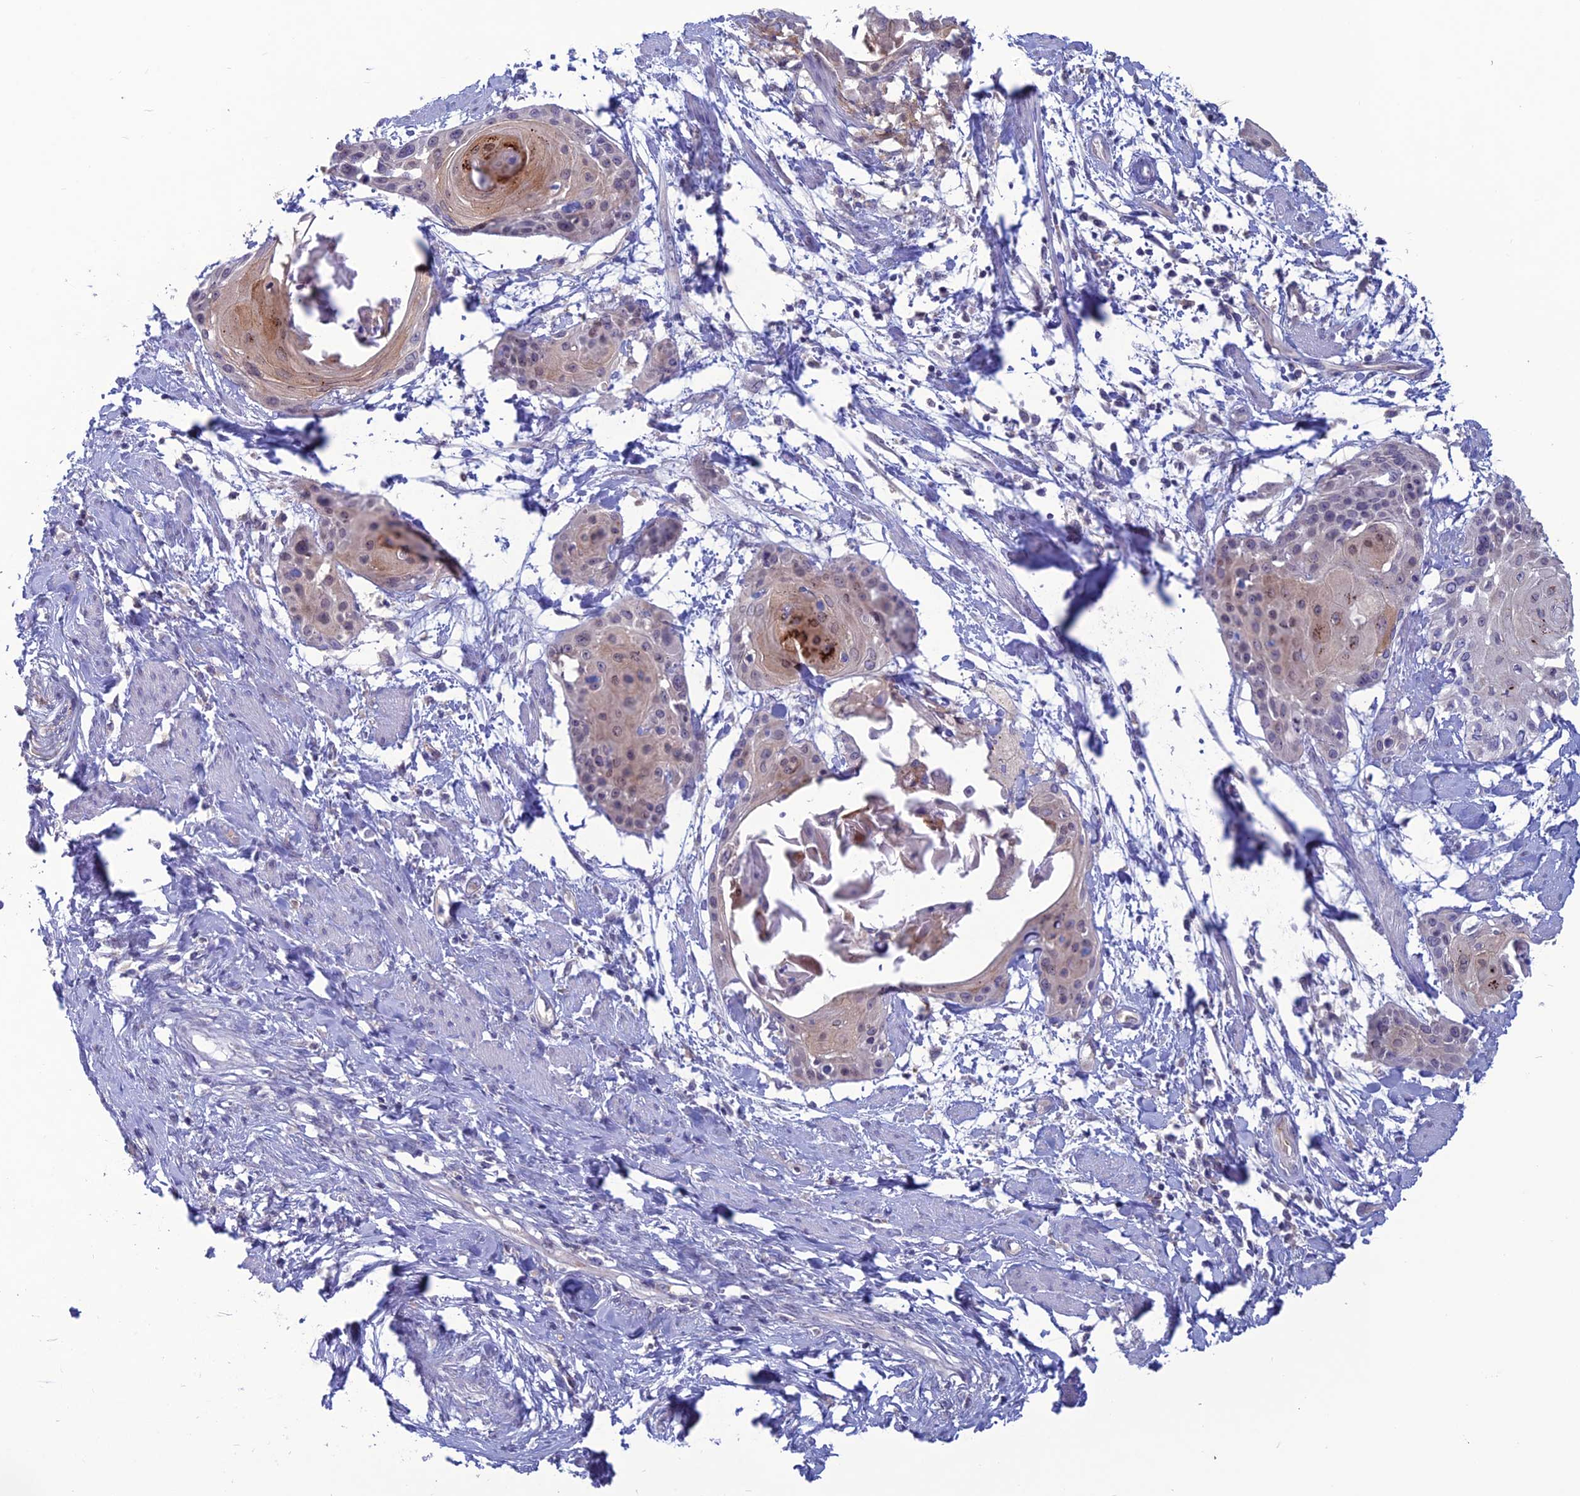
{"staining": {"intensity": "moderate", "quantity": "<25%", "location": "cytoplasmic/membranous,nuclear"}, "tissue": "cervical cancer", "cell_type": "Tumor cells", "image_type": "cancer", "snomed": [{"axis": "morphology", "description": "Squamous cell carcinoma, NOS"}, {"axis": "topography", "description": "Cervix"}], "caption": "This micrograph shows cervical cancer (squamous cell carcinoma) stained with immunohistochemistry (IHC) to label a protein in brown. The cytoplasmic/membranous and nuclear of tumor cells show moderate positivity for the protein. Nuclei are counter-stained blue.", "gene": "WDR46", "patient": {"sex": "female", "age": 57}}